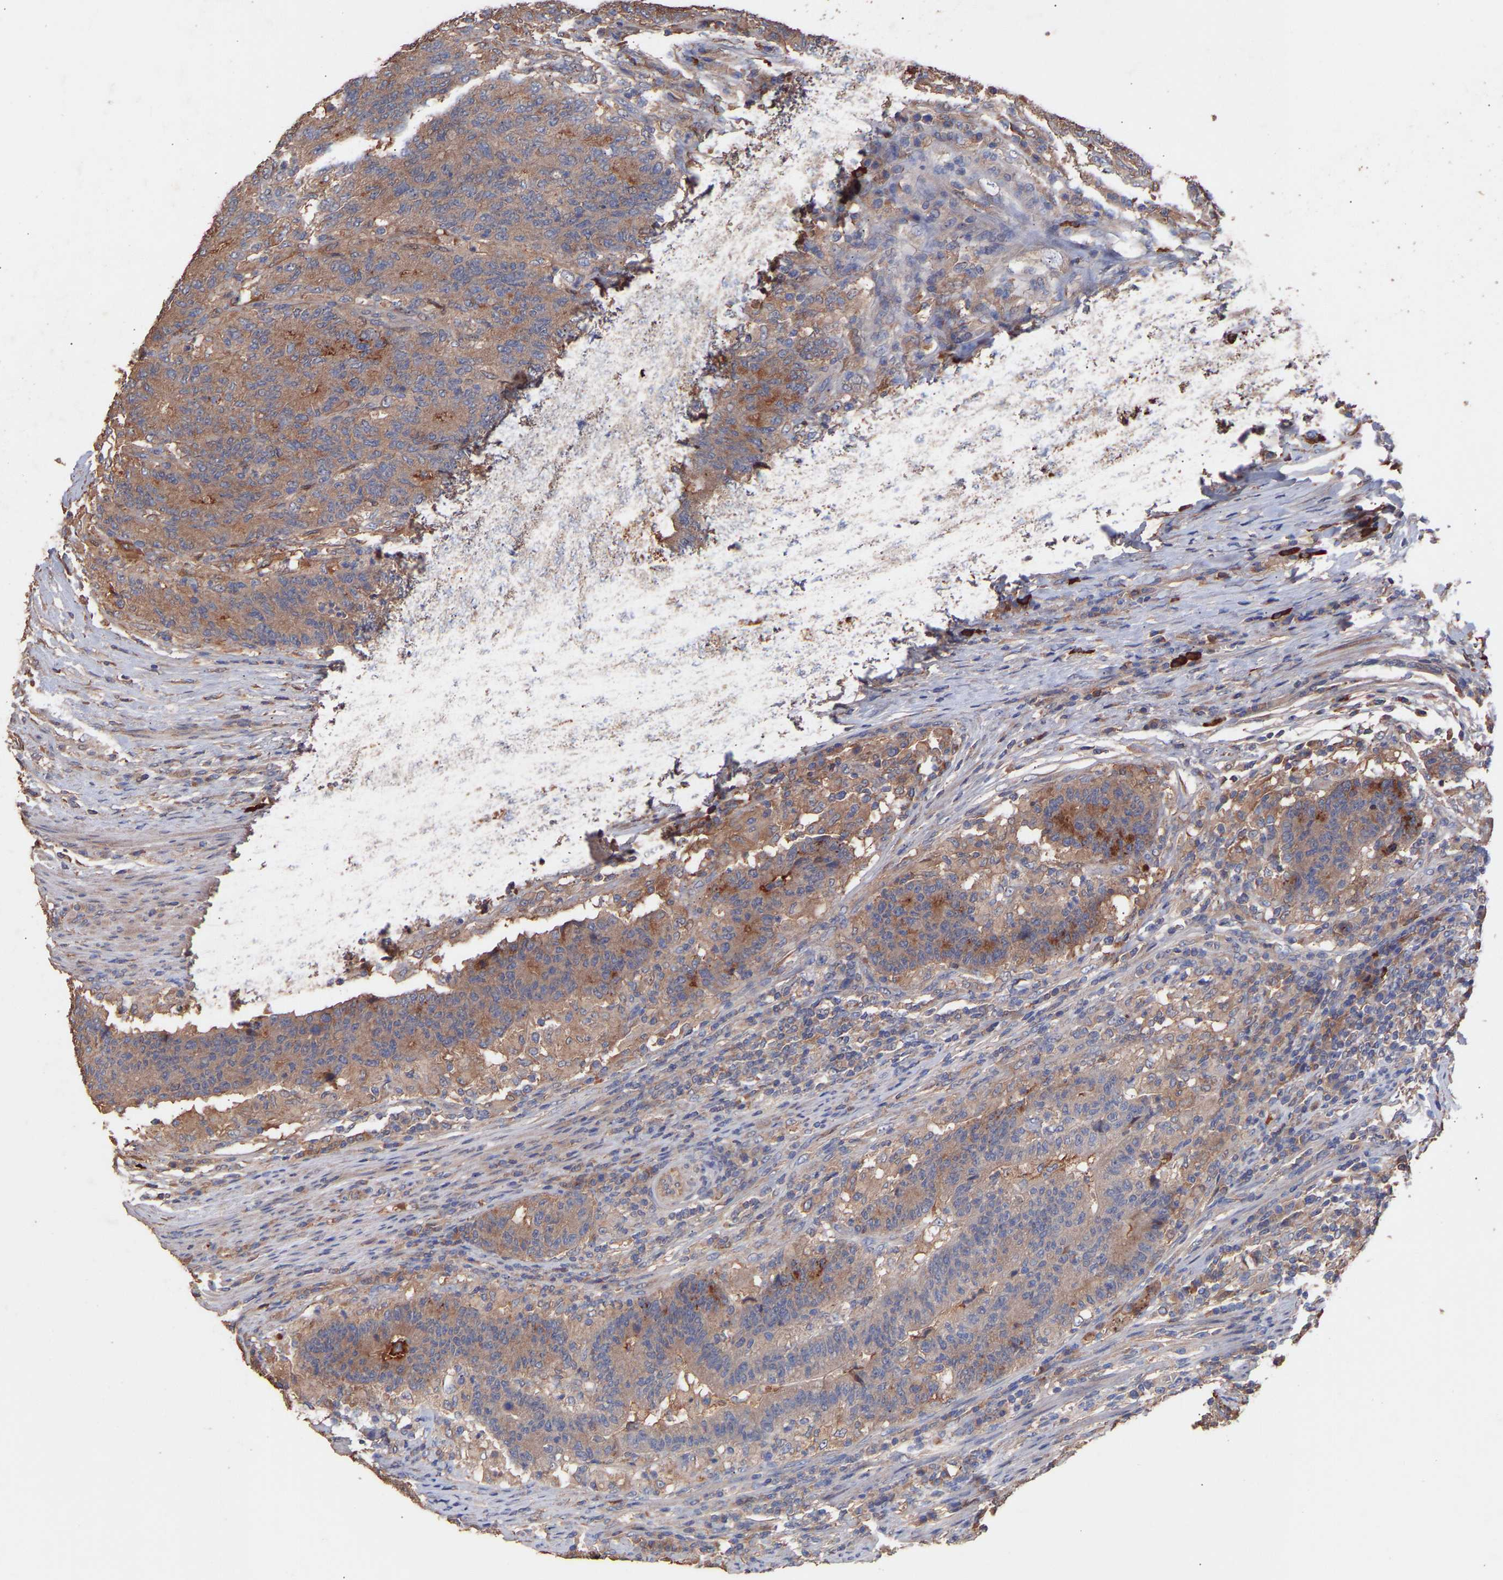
{"staining": {"intensity": "moderate", "quantity": ">75%", "location": "cytoplasmic/membranous"}, "tissue": "colorectal cancer", "cell_type": "Tumor cells", "image_type": "cancer", "snomed": [{"axis": "morphology", "description": "Normal tissue, NOS"}, {"axis": "morphology", "description": "Adenocarcinoma, NOS"}, {"axis": "topography", "description": "Colon"}], "caption": "This micrograph exhibits colorectal adenocarcinoma stained with IHC to label a protein in brown. The cytoplasmic/membranous of tumor cells show moderate positivity for the protein. Nuclei are counter-stained blue.", "gene": "TMEM268", "patient": {"sex": "female", "age": 75}}